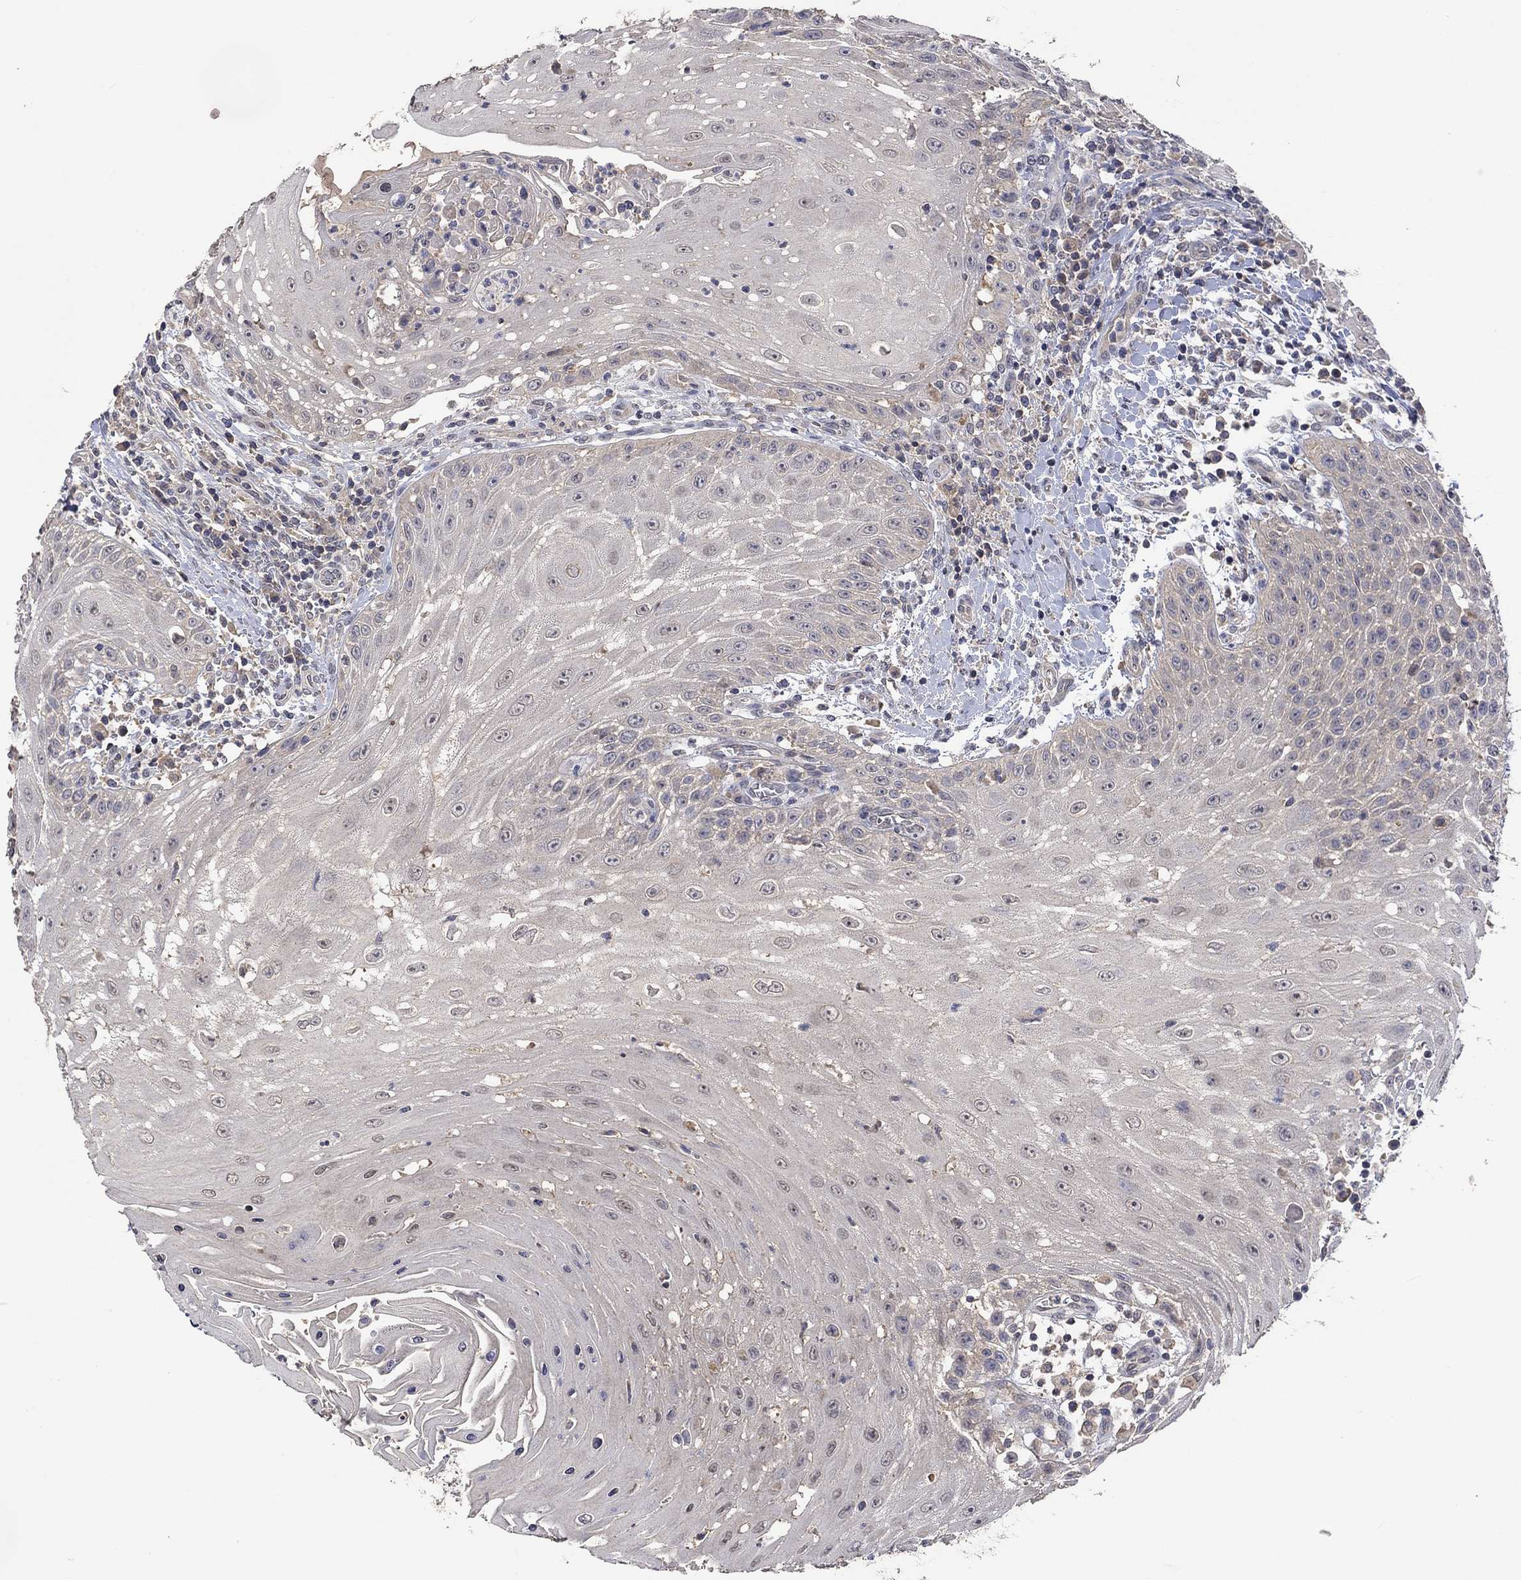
{"staining": {"intensity": "negative", "quantity": "none", "location": "none"}, "tissue": "head and neck cancer", "cell_type": "Tumor cells", "image_type": "cancer", "snomed": [{"axis": "morphology", "description": "Squamous cell carcinoma, NOS"}, {"axis": "topography", "description": "Oral tissue"}, {"axis": "topography", "description": "Head-Neck"}], "caption": "IHC micrograph of neoplastic tissue: human squamous cell carcinoma (head and neck) stained with DAB (3,3'-diaminobenzidine) displays no significant protein expression in tumor cells. (DAB immunohistochemistry (IHC) visualized using brightfield microscopy, high magnification).", "gene": "PTPN20", "patient": {"sex": "male", "age": 58}}